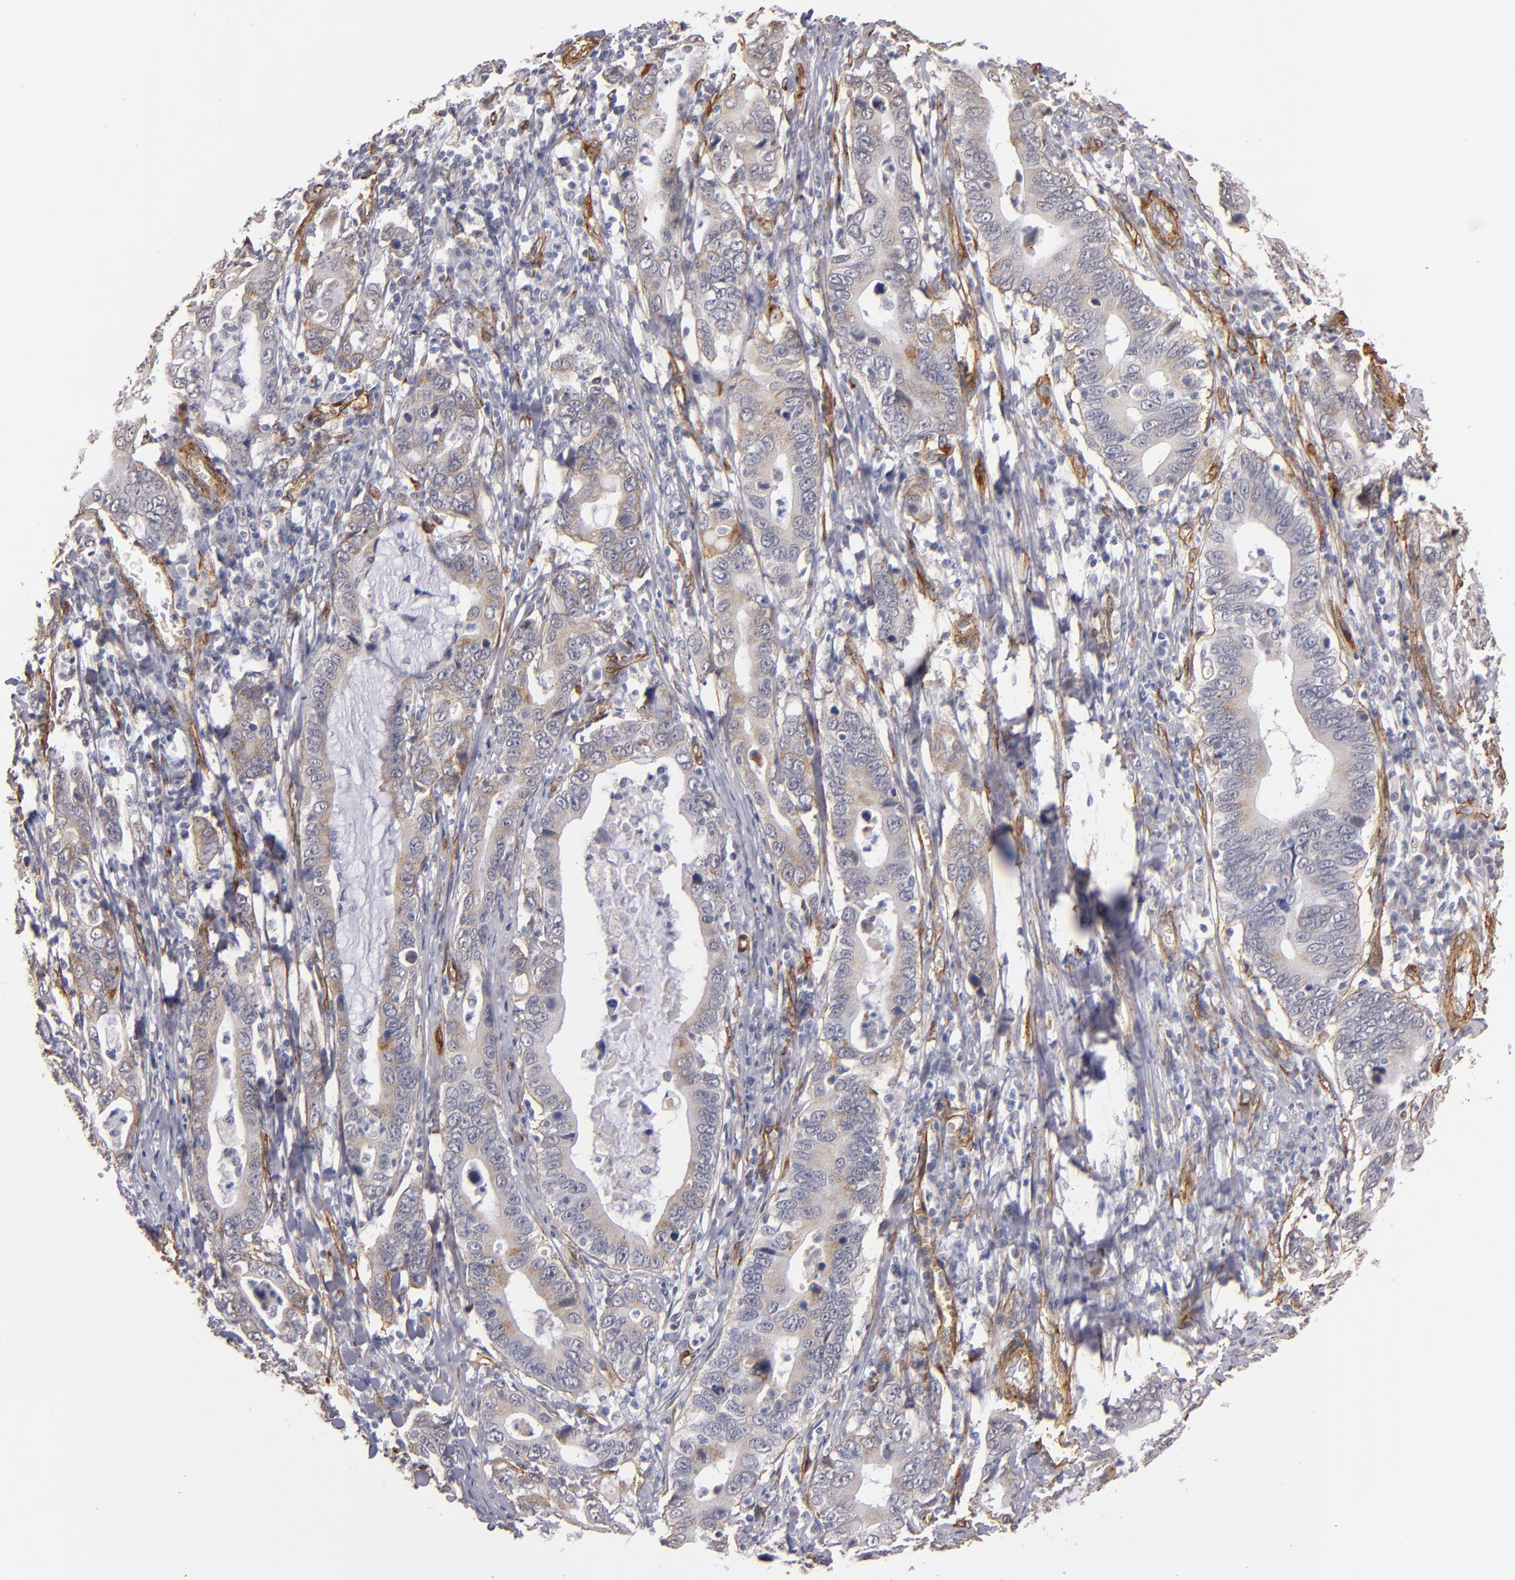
{"staining": {"intensity": "weak", "quantity": "25%-75%", "location": "cytoplasmic/membranous"}, "tissue": "stomach cancer", "cell_type": "Tumor cells", "image_type": "cancer", "snomed": [{"axis": "morphology", "description": "Adenocarcinoma, NOS"}, {"axis": "topography", "description": "Stomach, upper"}], "caption": "This histopathology image reveals immunohistochemistry staining of adenocarcinoma (stomach), with low weak cytoplasmic/membranous staining in about 25%-75% of tumor cells.", "gene": "LAMC1", "patient": {"sex": "male", "age": 63}}